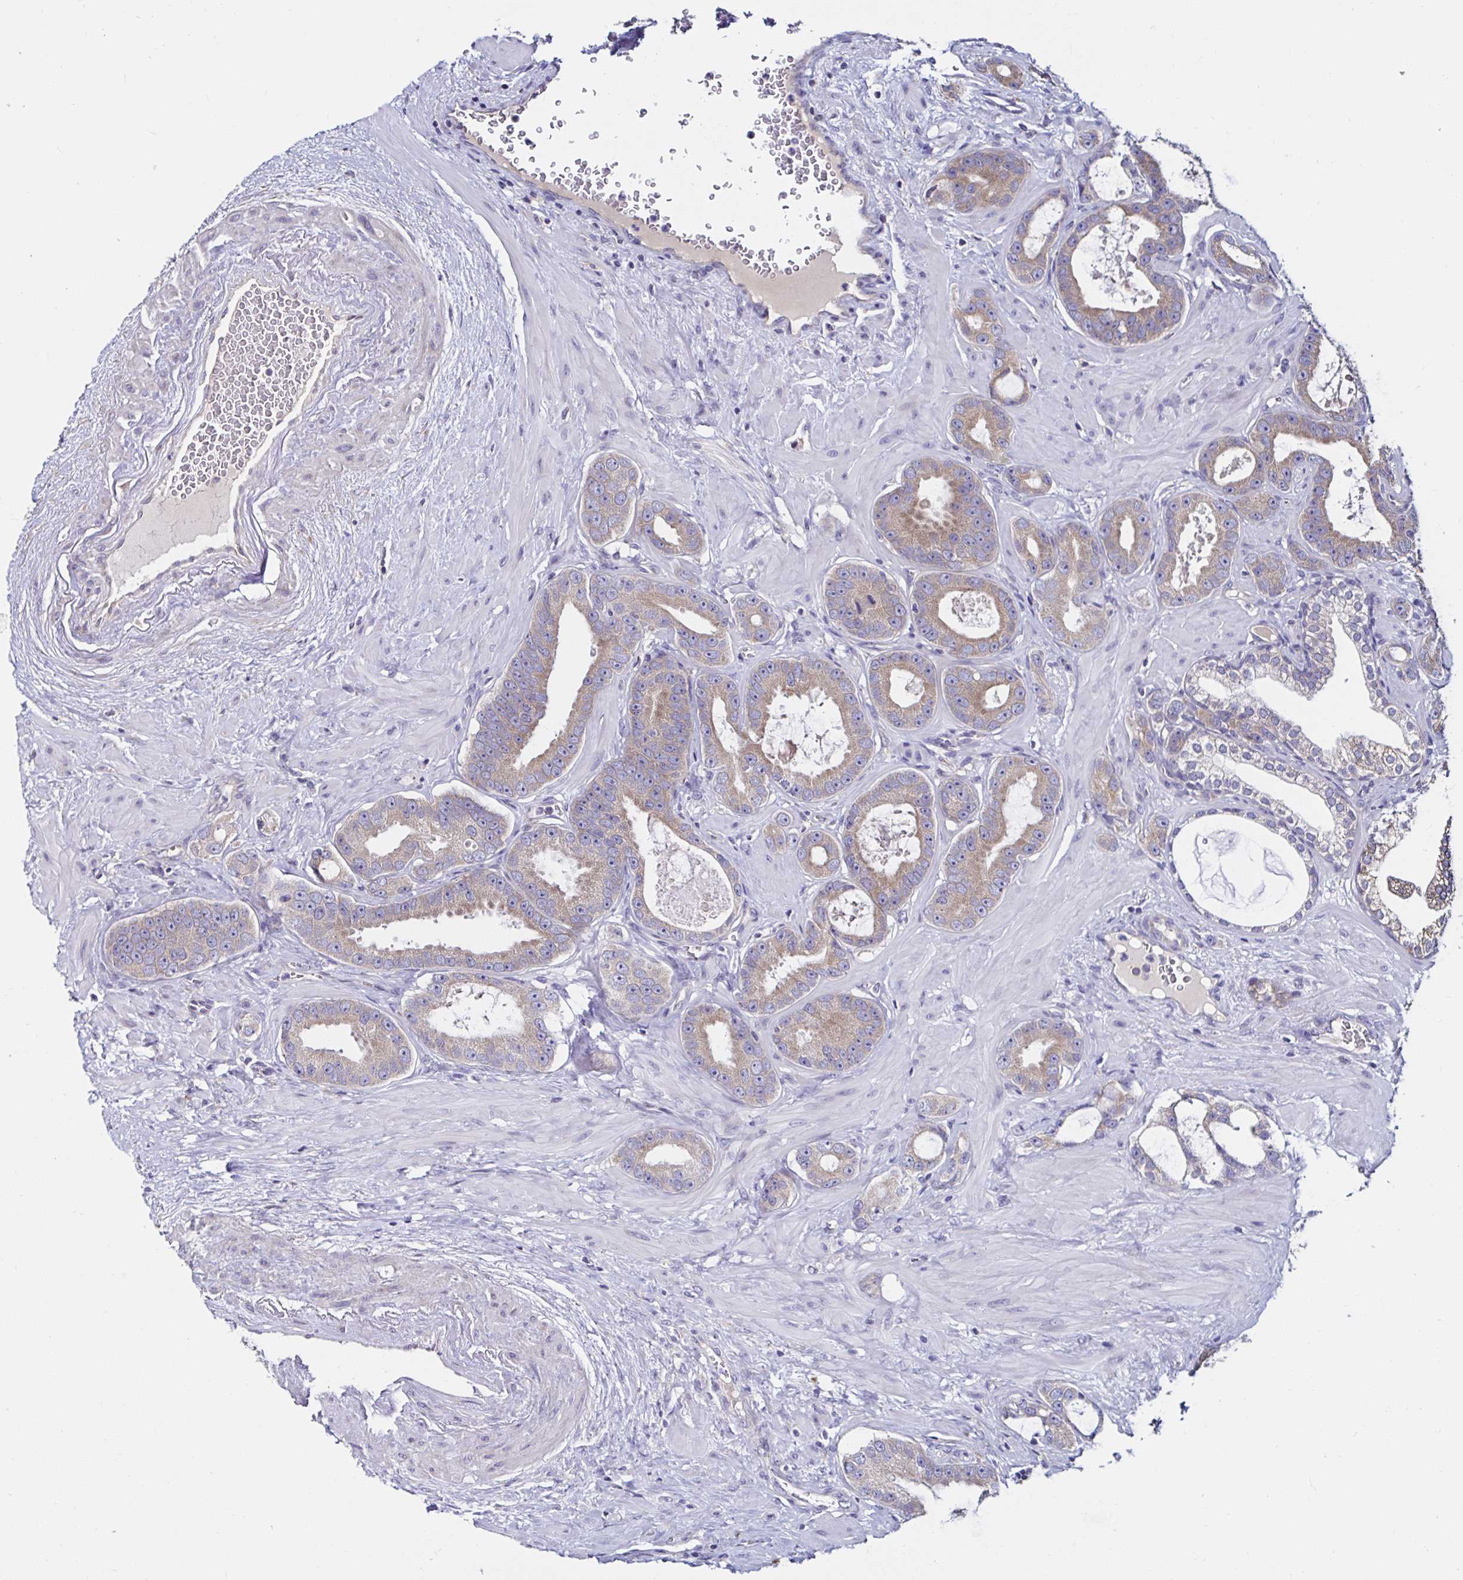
{"staining": {"intensity": "moderate", "quantity": "25%-75%", "location": "cytoplasmic/membranous"}, "tissue": "prostate cancer", "cell_type": "Tumor cells", "image_type": "cancer", "snomed": [{"axis": "morphology", "description": "Adenocarcinoma, High grade"}, {"axis": "topography", "description": "Prostate"}], "caption": "Immunohistochemistry (IHC) (DAB) staining of human prostate cancer (high-grade adenocarcinoma) exhibits moderate cytoplasmic/membranous protein positivity in about 25%-75% of tumor cells. Immunohistochemistry stains the protein of interest in brown and the nuclei are stained blue.", "gene": "VSIG2", "patient": {"sex": "male", "age": 65}}